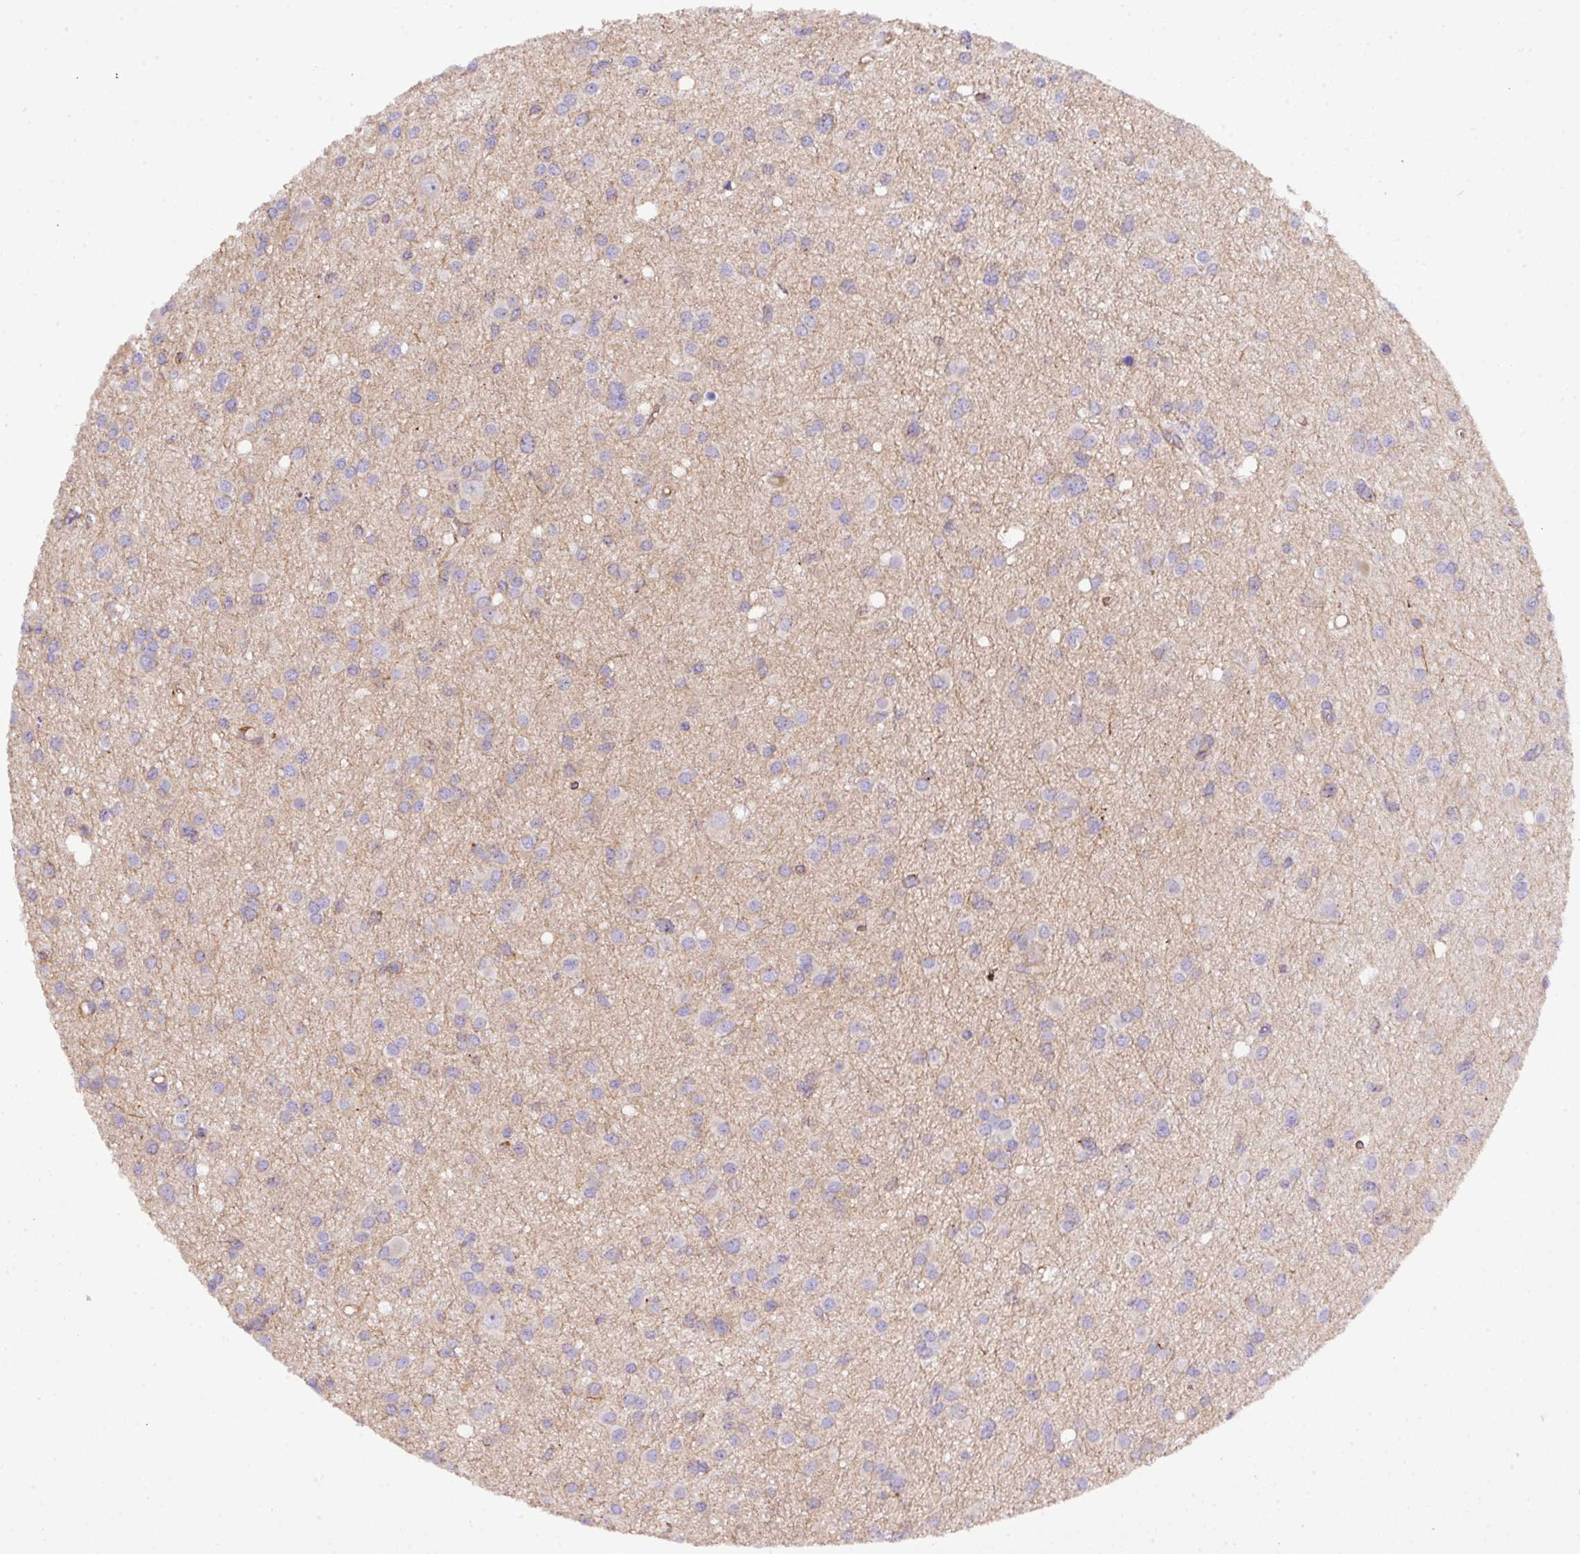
{"staining": {"intensity": "weak", "quantity": "<25%", "location": "cytoplasmic/membranous"}, "tissue": "glioma", "cell_type": "Tumor cells", "image_type": "cancer", "snomed": [{"axis": "morphology", "description": "Glioma, malignant, High grade"}, {"axis": "topography", "description": "Brain"}], "caption": "Immunohistochemistry histopathology image of high-grade glioma (malignant) stained for a protein (brown), which demonstrates no staining in tumor cells.", "gene": "PARD6A", "patient": {"sex": "male", "age": 23}}